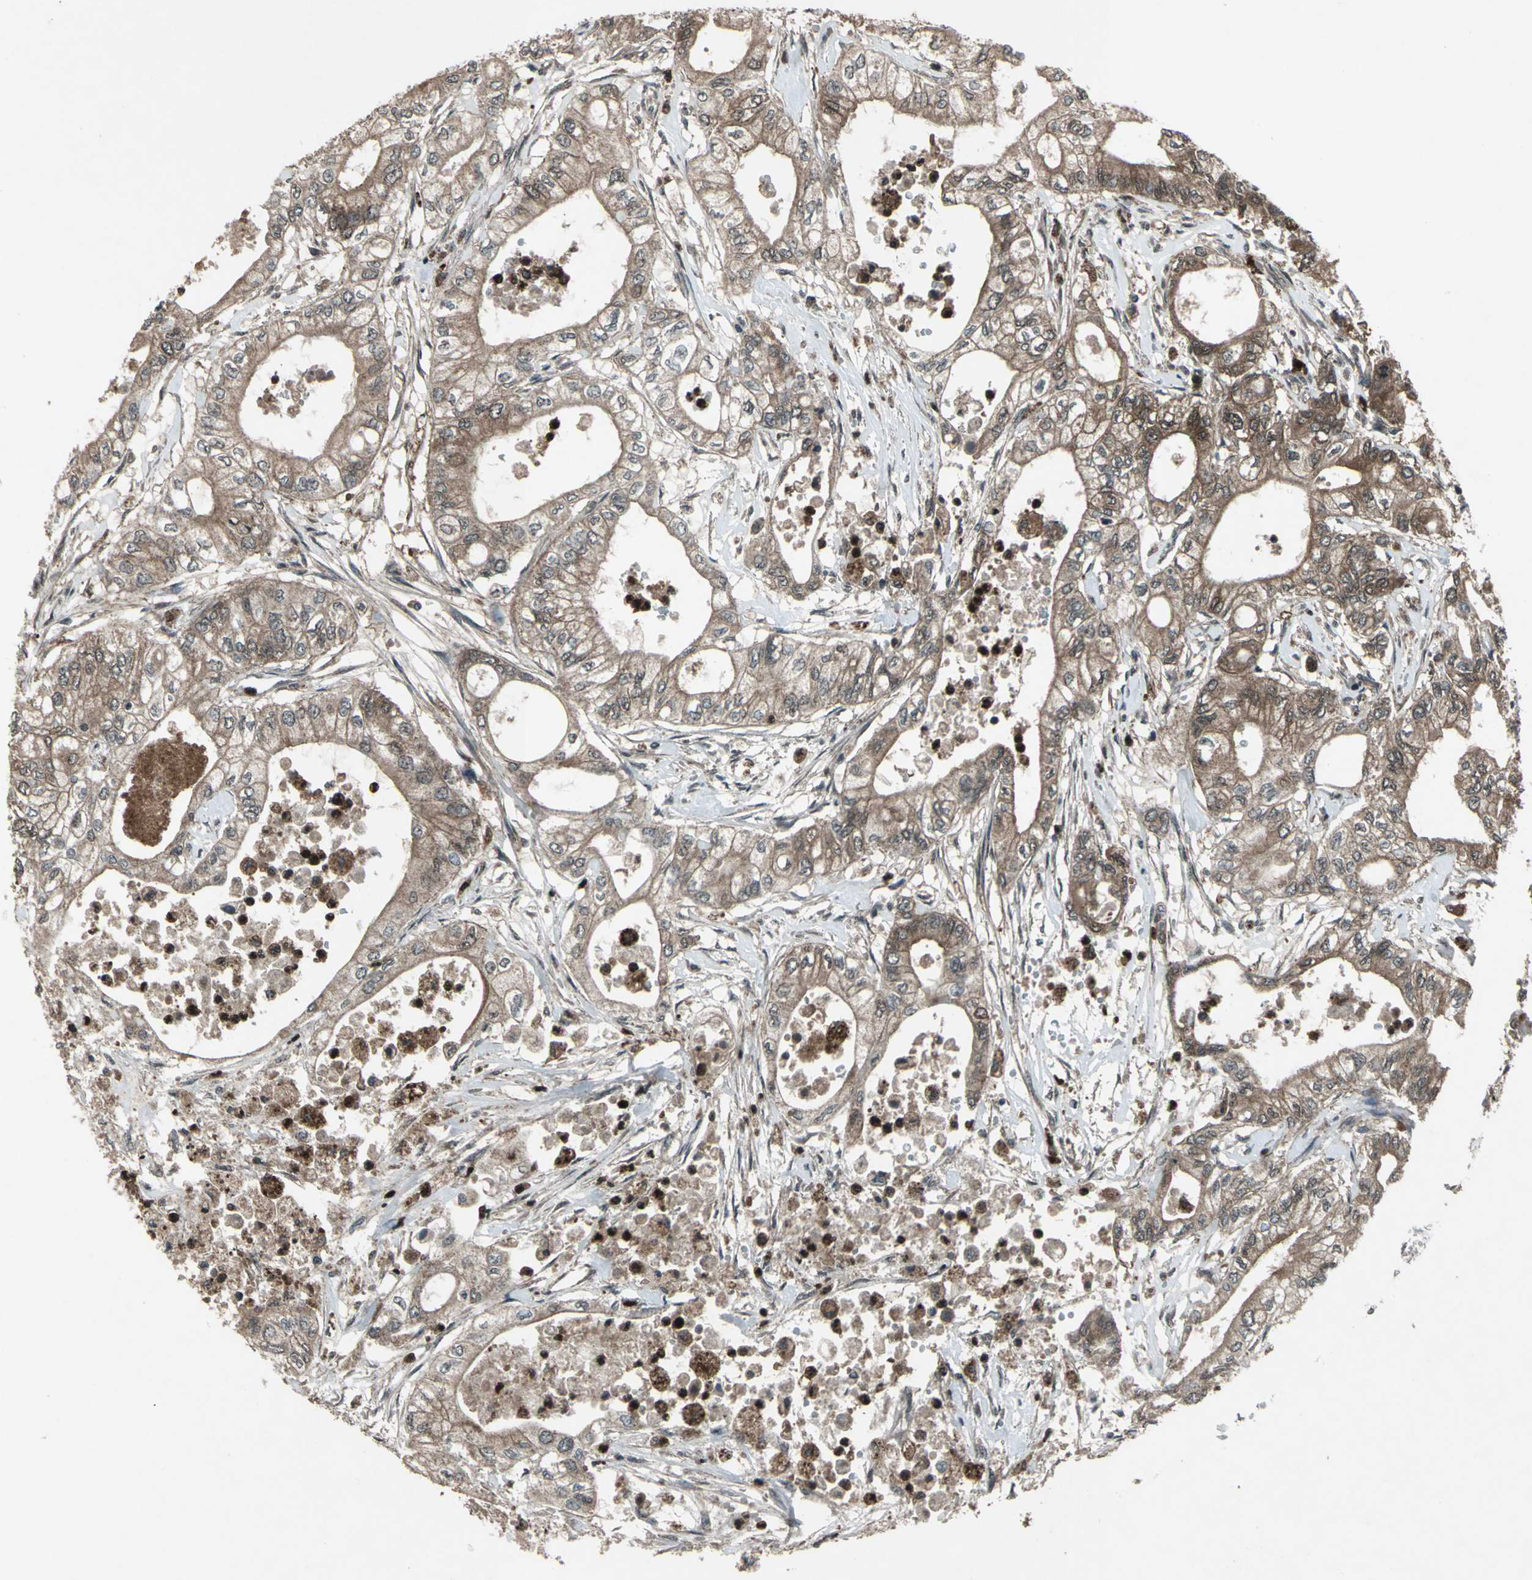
{"staining": {"intensity": "strong", "quantity": ">75%", "location": "cytoplasmic/membranous"}, "tissue": "pancreatic cancer", "cell_type": "Tumor cells", "image_type": "cancer", "snomed": [{"axis": "morphology", "description": "Adenocarcinoma, NOS"}, {"axis": "topography", "description": "Pancreas"}], "caption": "A micrograph of human adenocarcinoma (pancreatic) stained for a protein exhibits strong cytoplasmic/membranous brown staining in tumor cells.", "gene": "PYCARD", "patient": {"sex": "male", "age": 79}}